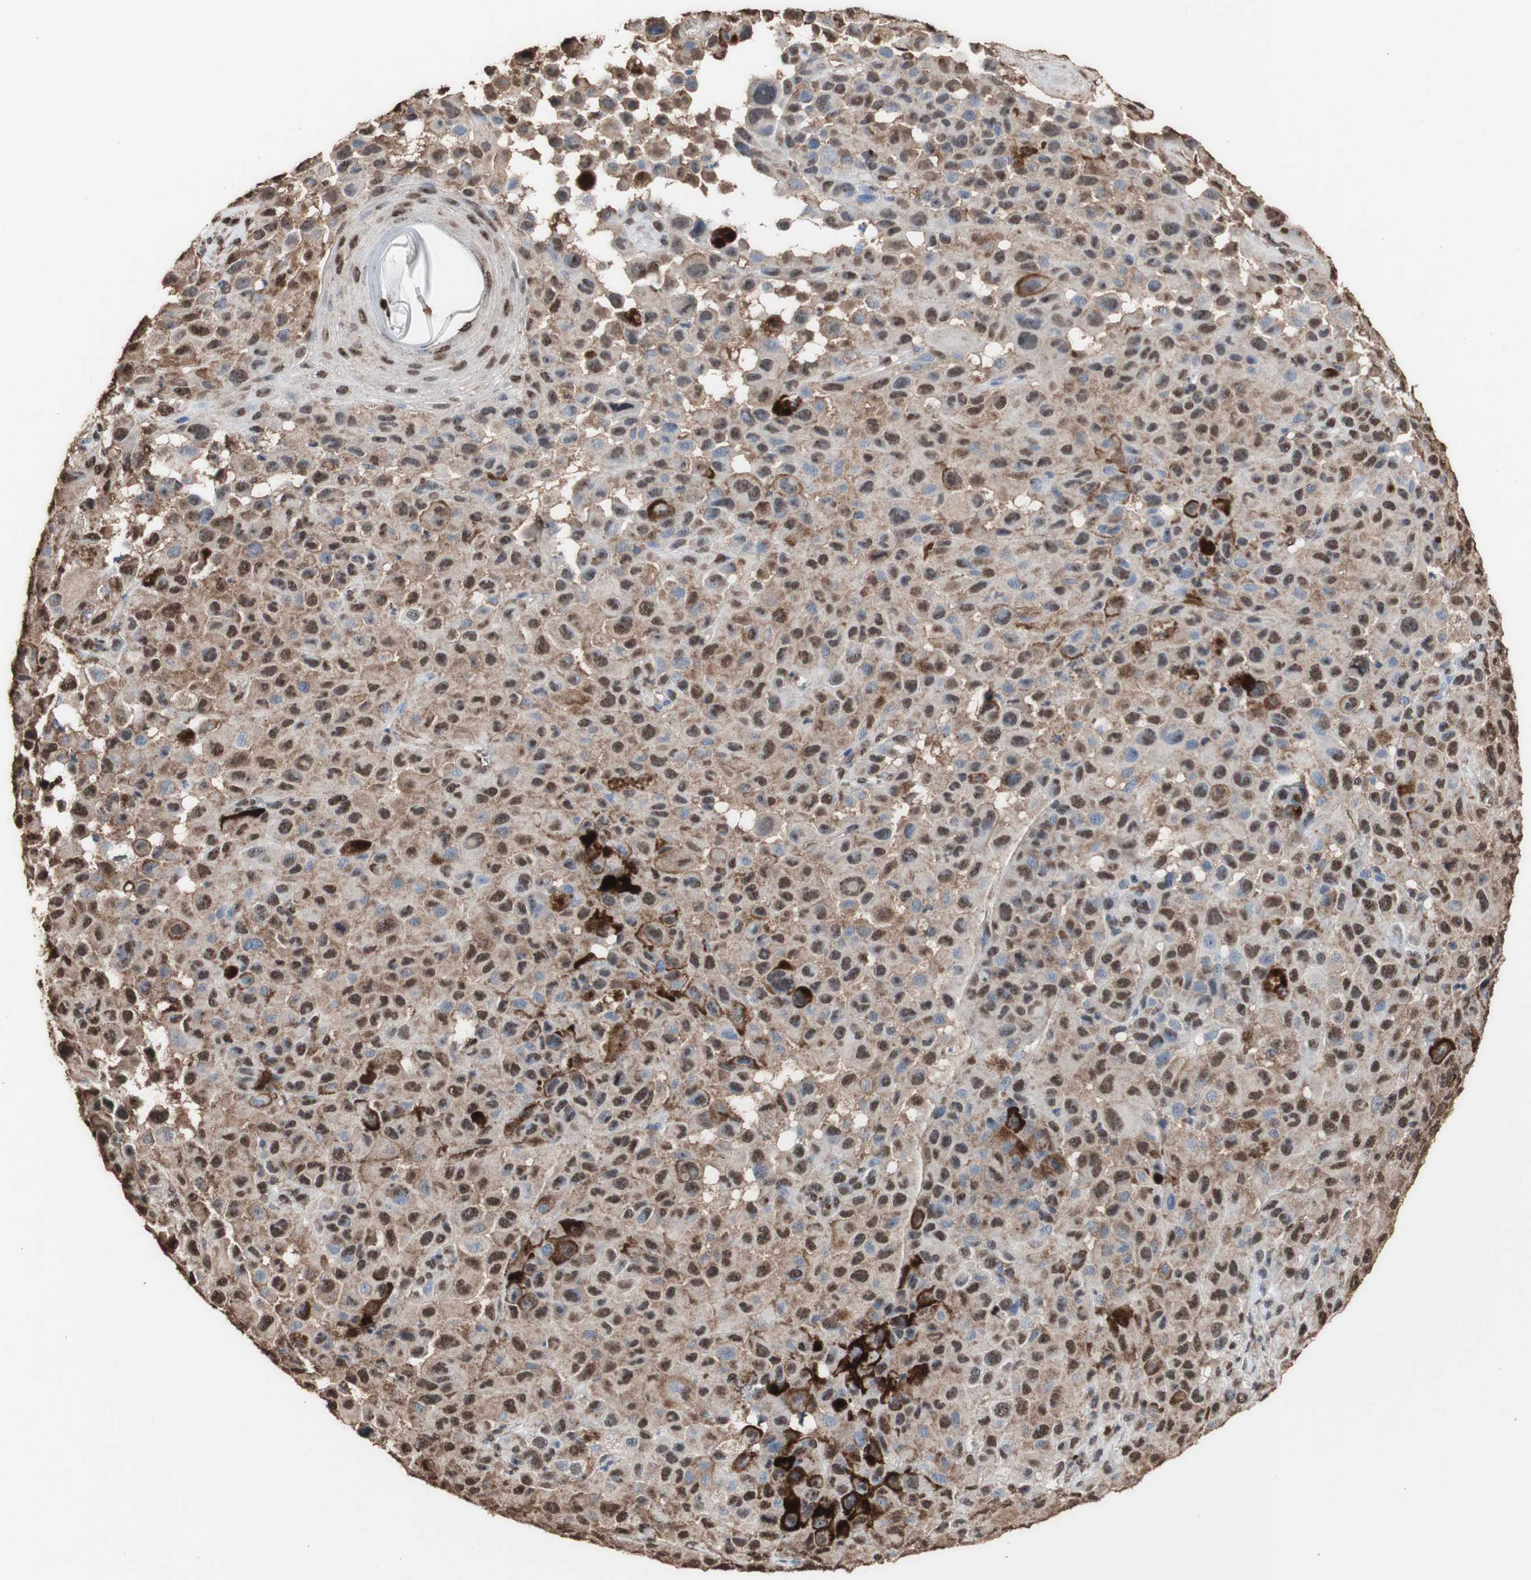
{"staining": {"intensity": "strong", "quantity": "25%-75%", "location": "cytoplasmic/membranous,nuclear"}, "tissue": "melanoma", "cell_type": "Tumor cells", "image_type": "cancer", "snomed": [{"axis": "morphology", "description": "Malignant melanoma, NOS"}, {"axis": "topography", "description": "Skin"}], "caption": "There is high levels of strong cytoplasmic/membranous and nuclear staining in tumor cells of malignant melanoma, as demonstrated by immunohistochemical staining (brown color).", "gene": "PIDD1", "patient": {"sex": "male", "age": 96}}